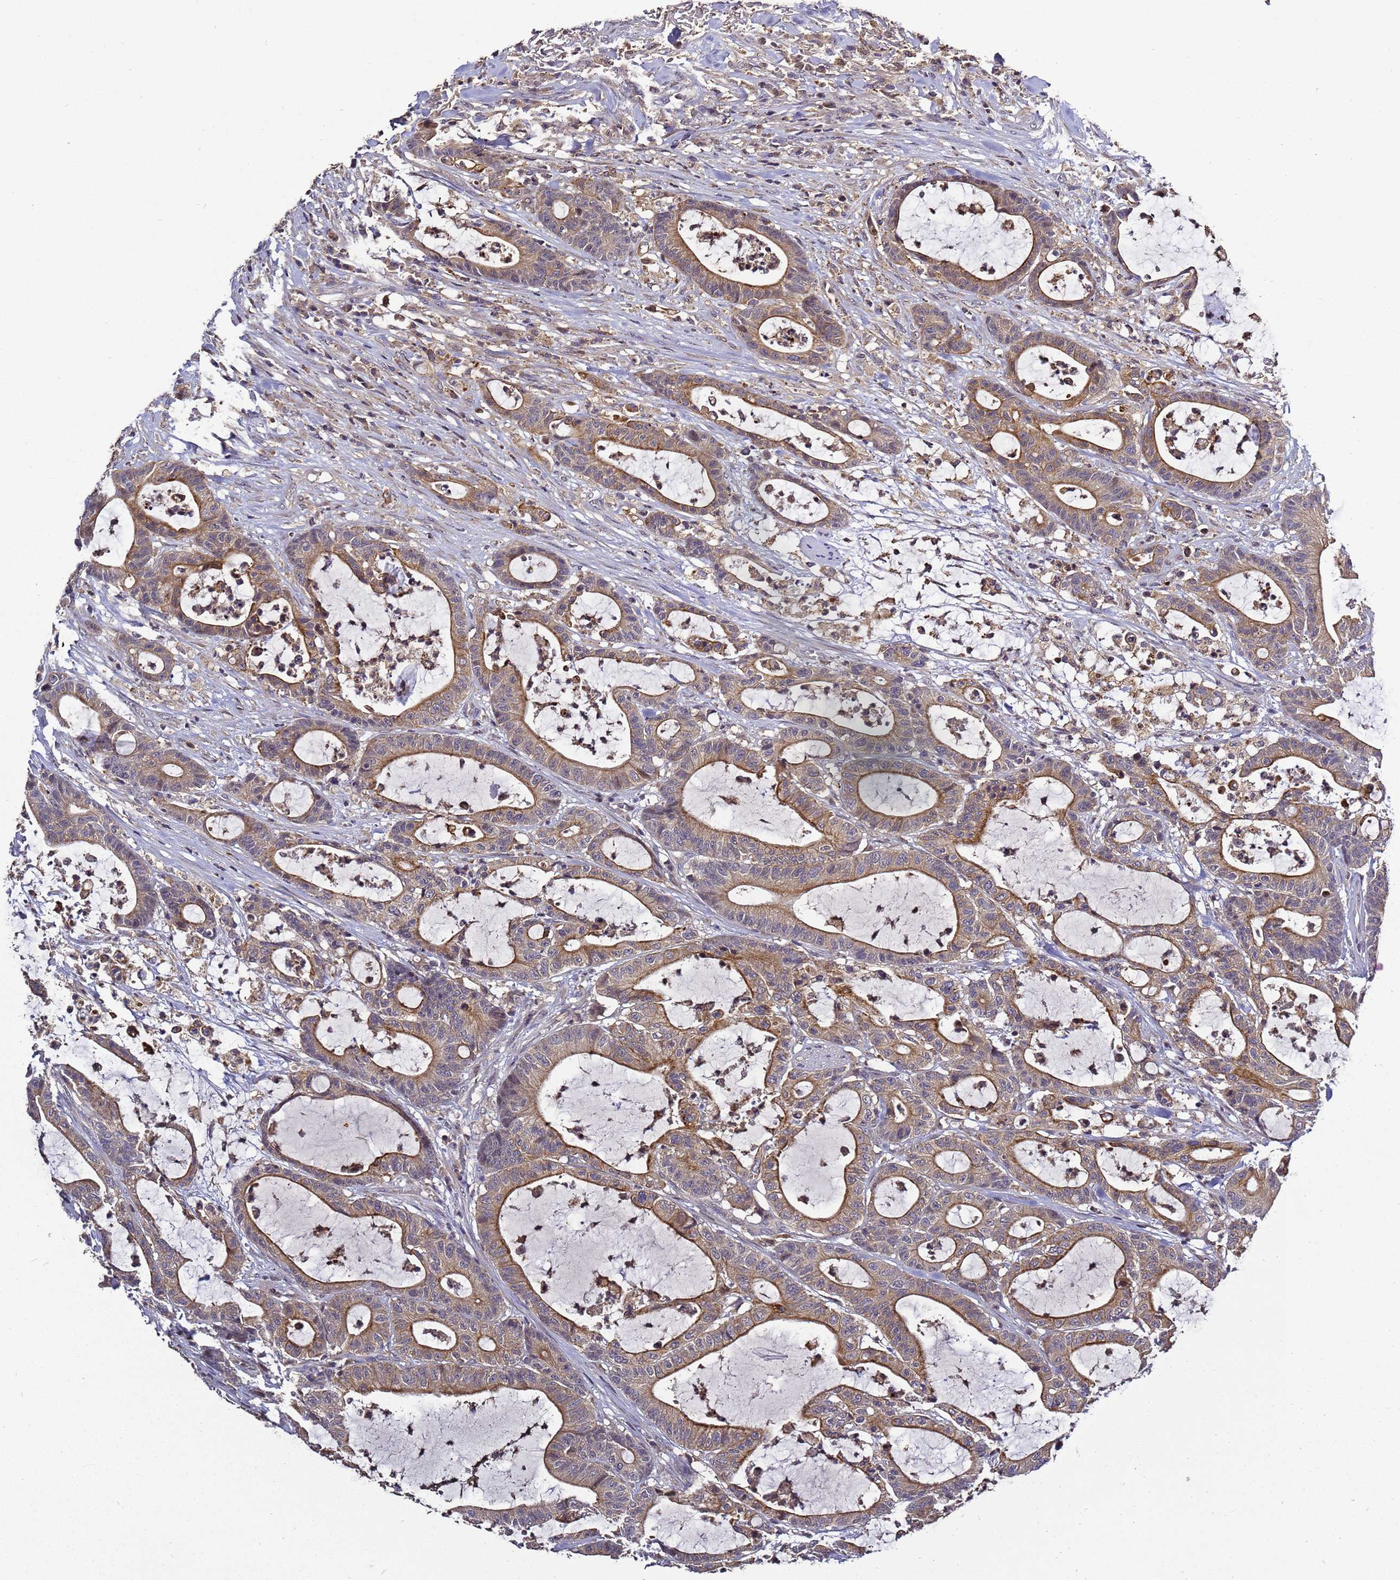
{"staining": {"intensity": "moderate", "quantity": ">75%", "location": "cytoplasmic/membranous"}, "tissue": "colorectal cancer", "cell_type": "Tumor cells", "image_type": "cancer", "snomed": [{"axis": "morphology", "description": "Adenocarcinoma, NOS"}, {"axis": "topography", "description": "Colon"}], "caption": "IHC micrograph of human colorectal adenocarcinoma stained for a protein (brown), which reveals medium levels of moderate cytoplasmic/membranous expression in approximately >75% of tumor cells.", "gene": "LGI4", "patient": {"sex": "female", "age": 84}}